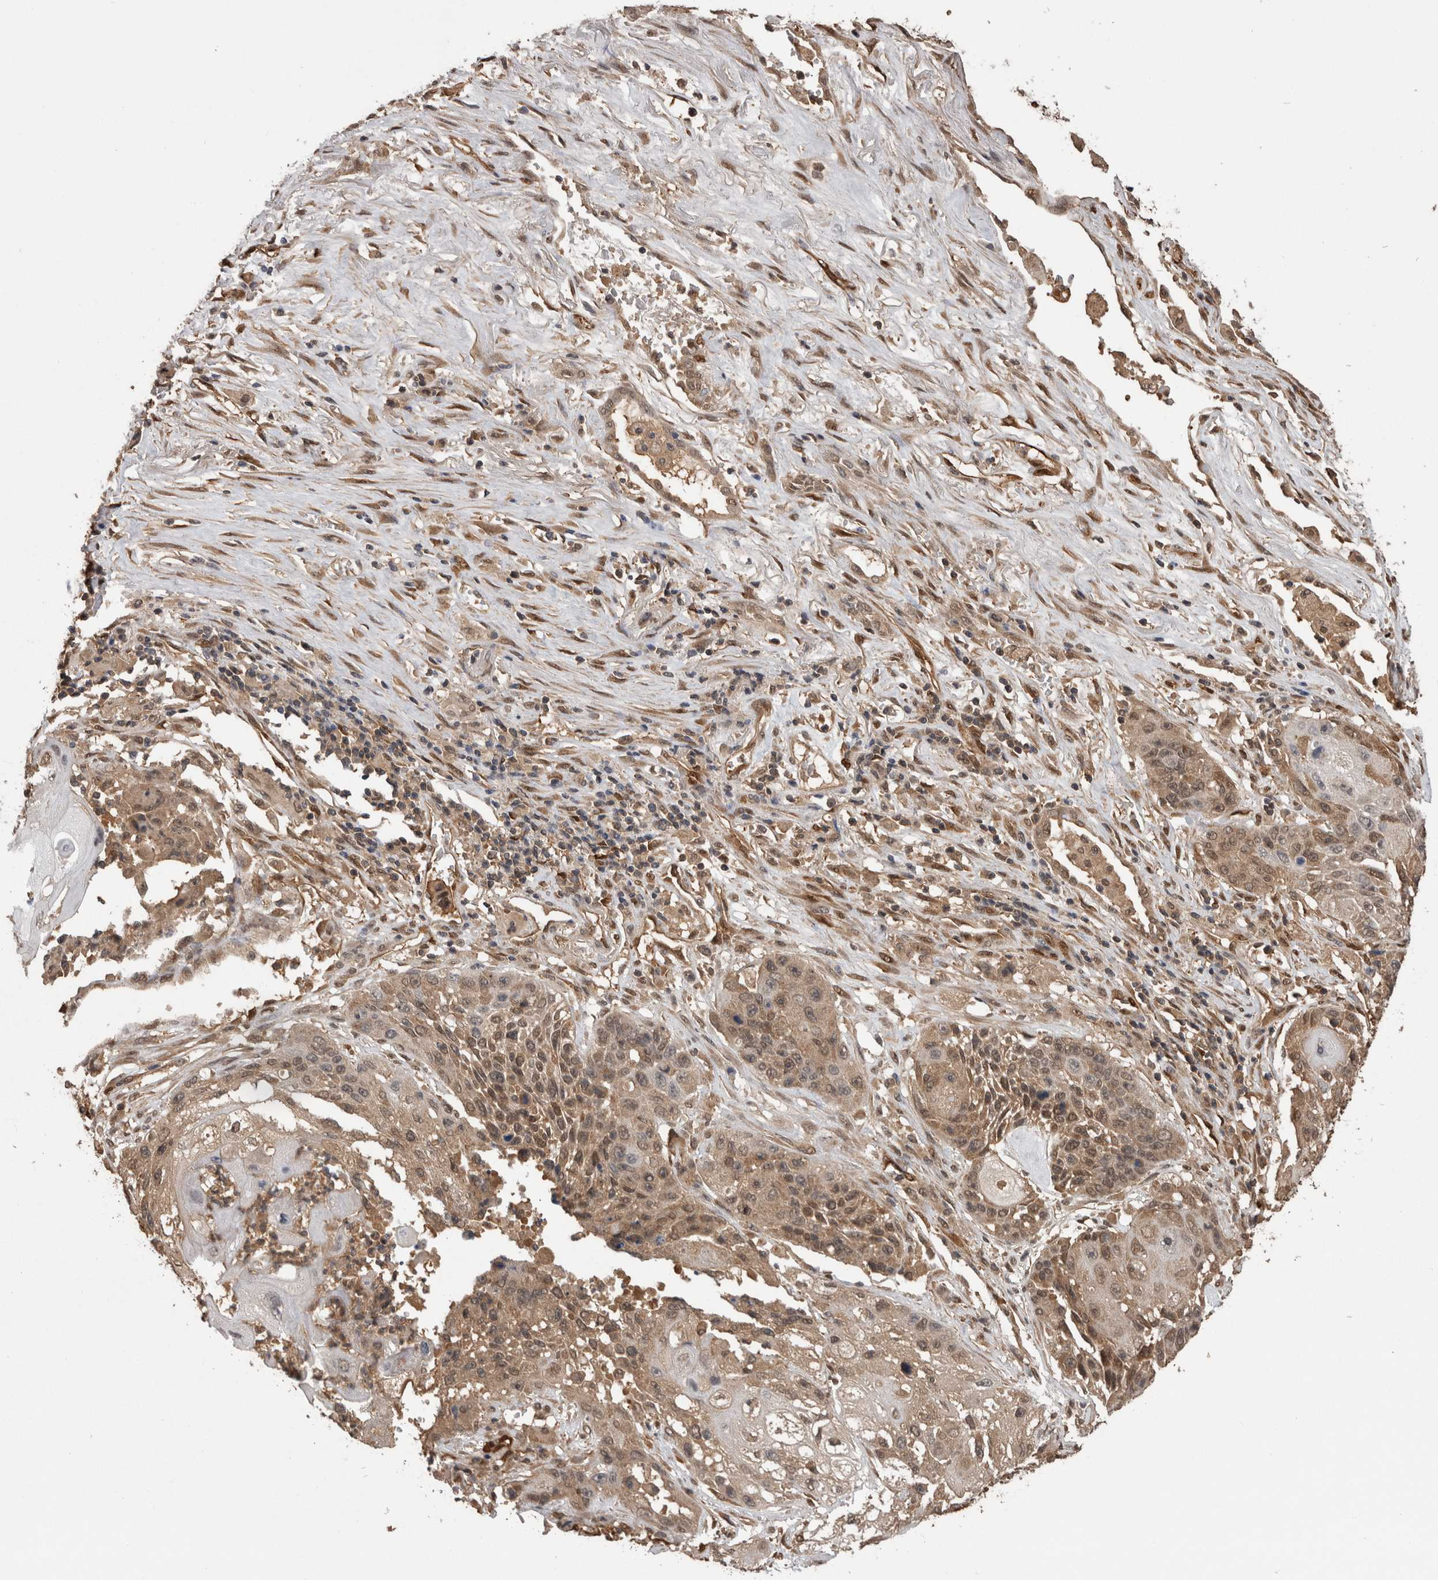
{"staining": {"intensity": "weak", "quantity": ">75%", "location": "cytoplasmic/membranous,nuclear"}, "tissue": "lung cancer", "cell_type": "Tumor cells", "image_type": "cancer", "snomed": [{"axis": "morphology", "description": "Squamous cell carcinoma, NOS"}, {"axis": "topography", "description": "Lung"}], "caption": "DAB immunohistochemical staining of squamous cell carcinoma (lung) exhibits weak cytoplasmic/membranous and nuclear protein expression in about >75% of tumor cells.", "gene": "LXN", "patient": {"sex": "male", "age": 61}}